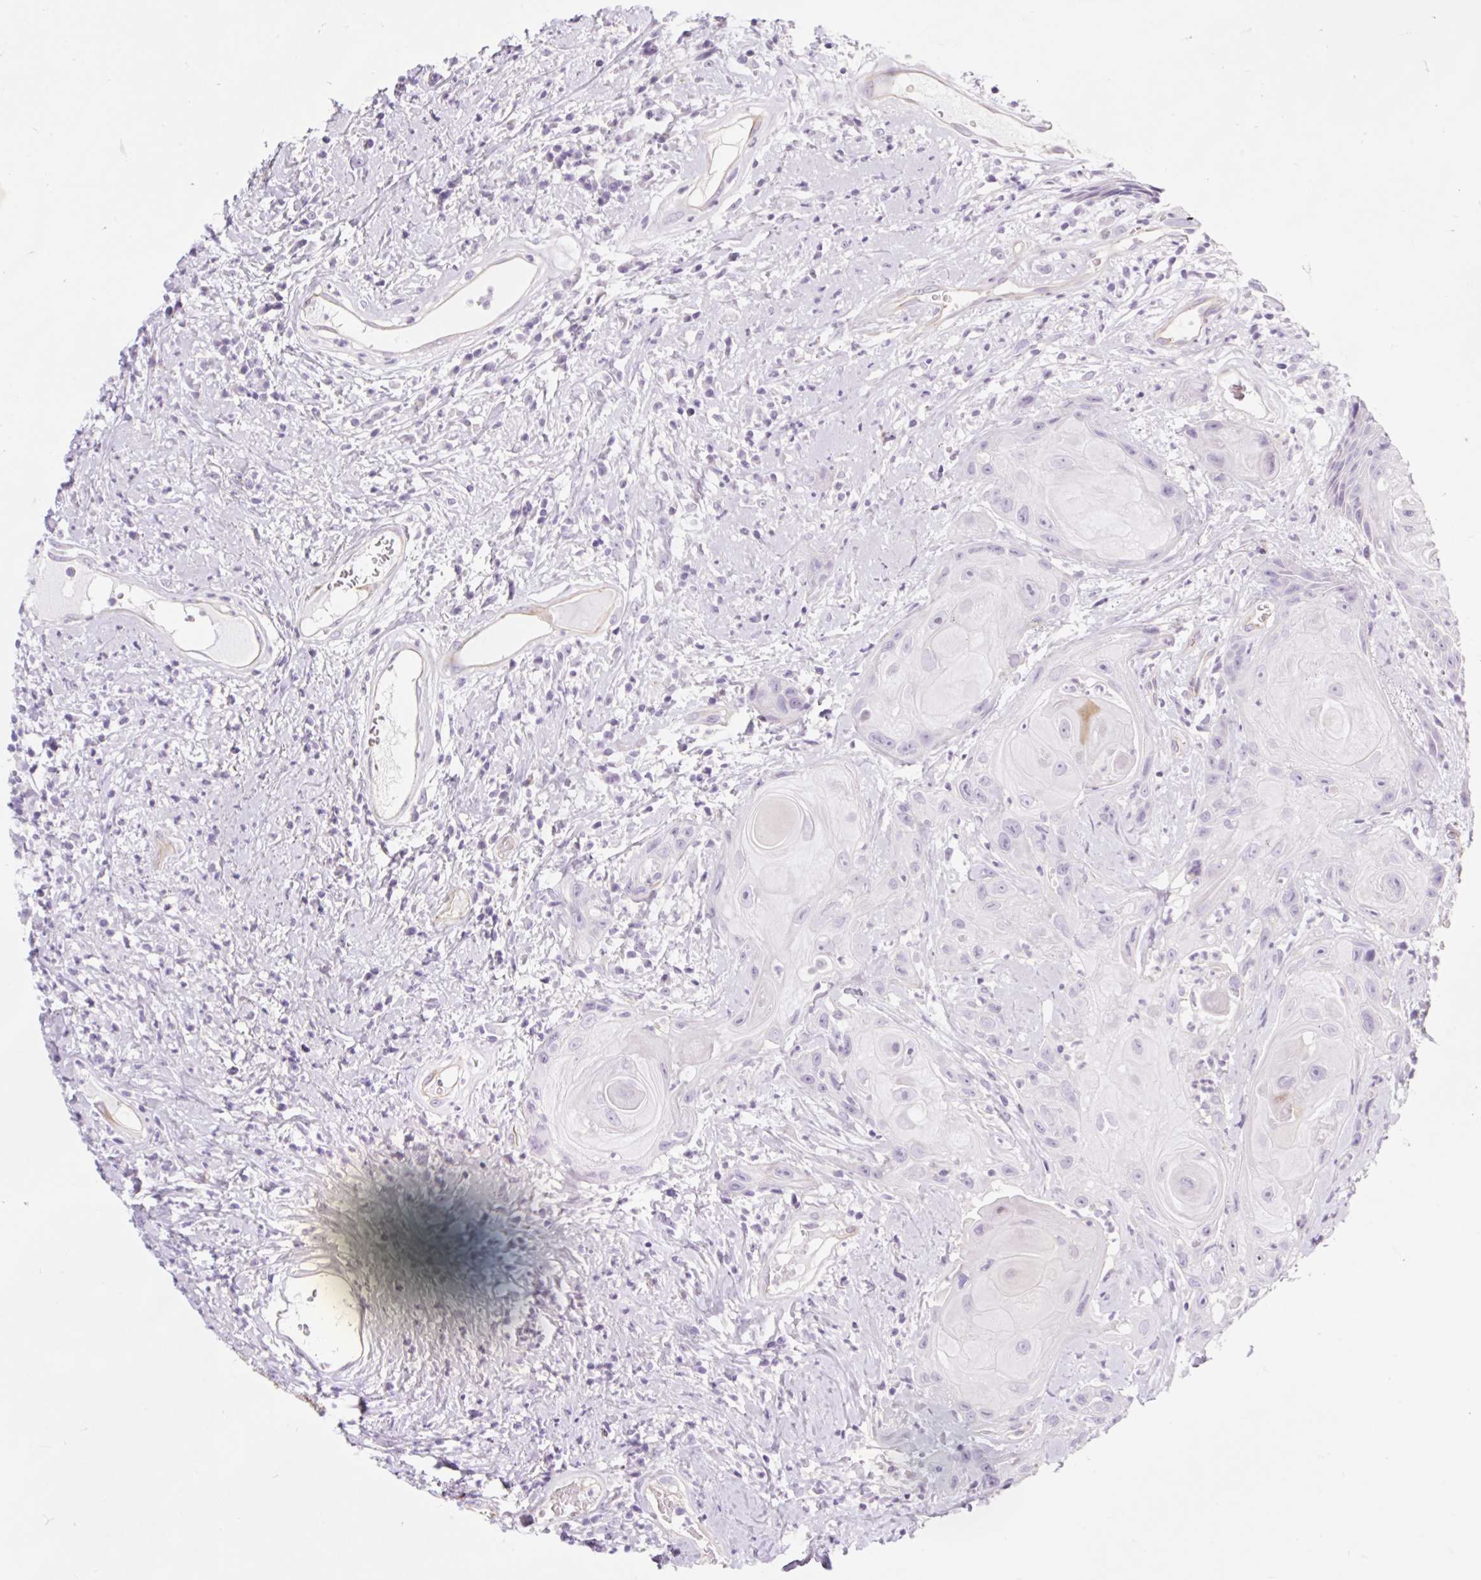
{"staining": {"intensity": "negative", "quantity": "none", "location": "none"}, "tissue": "head and neck cancer", "cell_type": "Tumor cells", "image_type": "cancer", "snomed": [{"axis": "morphology", "description": "Squamous cell carcinoma, NOS"}, {"axis": "topography", "description": "Head-Neck"}], "caption": "There is no significant positivity in tumor cells of head and neck cancer. The staining is performed using DAB (3,3'-diaminobenzidine) brown chromogen with nuclei counter-stained in using hematoxylin.", "gene": "BCAS1", "patient": {"sex": "male", "age": 57}}